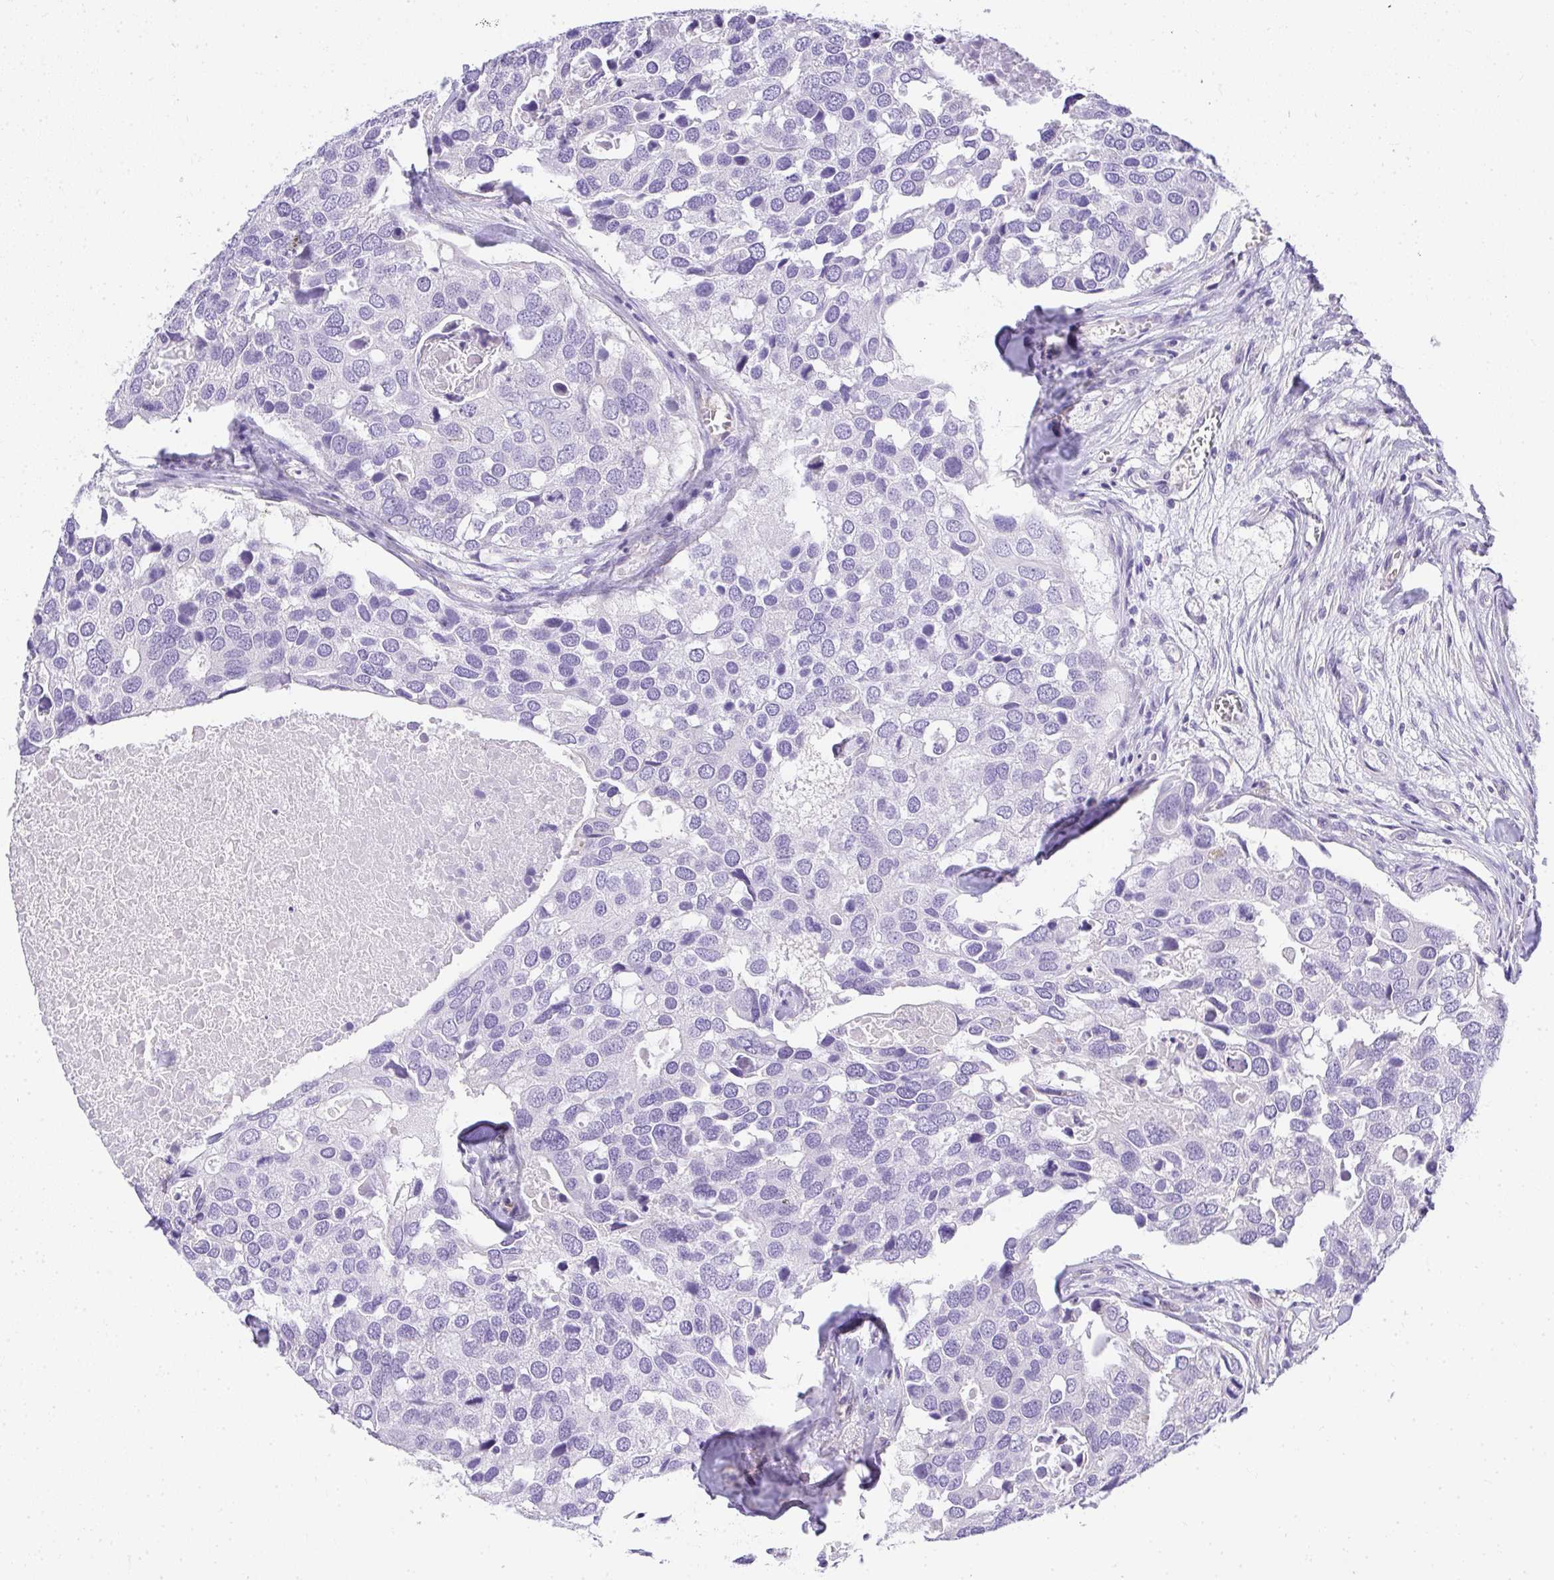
{"staining": {"intensity": "negative", "quantity": "none", "location": "none"}, "tissue": "breast cancer", "cell_type": "Tumor cells", "image_type": "cancer", "snomed": [{"axis": "morphology", "description": "Duct carcinoma"}, {"axis": "topography", "description": "Breast"}], "caption": "This is a histopathology image of IHC staining of breast intraductal carcinoma, which shows no expression in tumor cells.", "gene": "PLPPR3", "patient": {"sex": "female", "age": 83}}